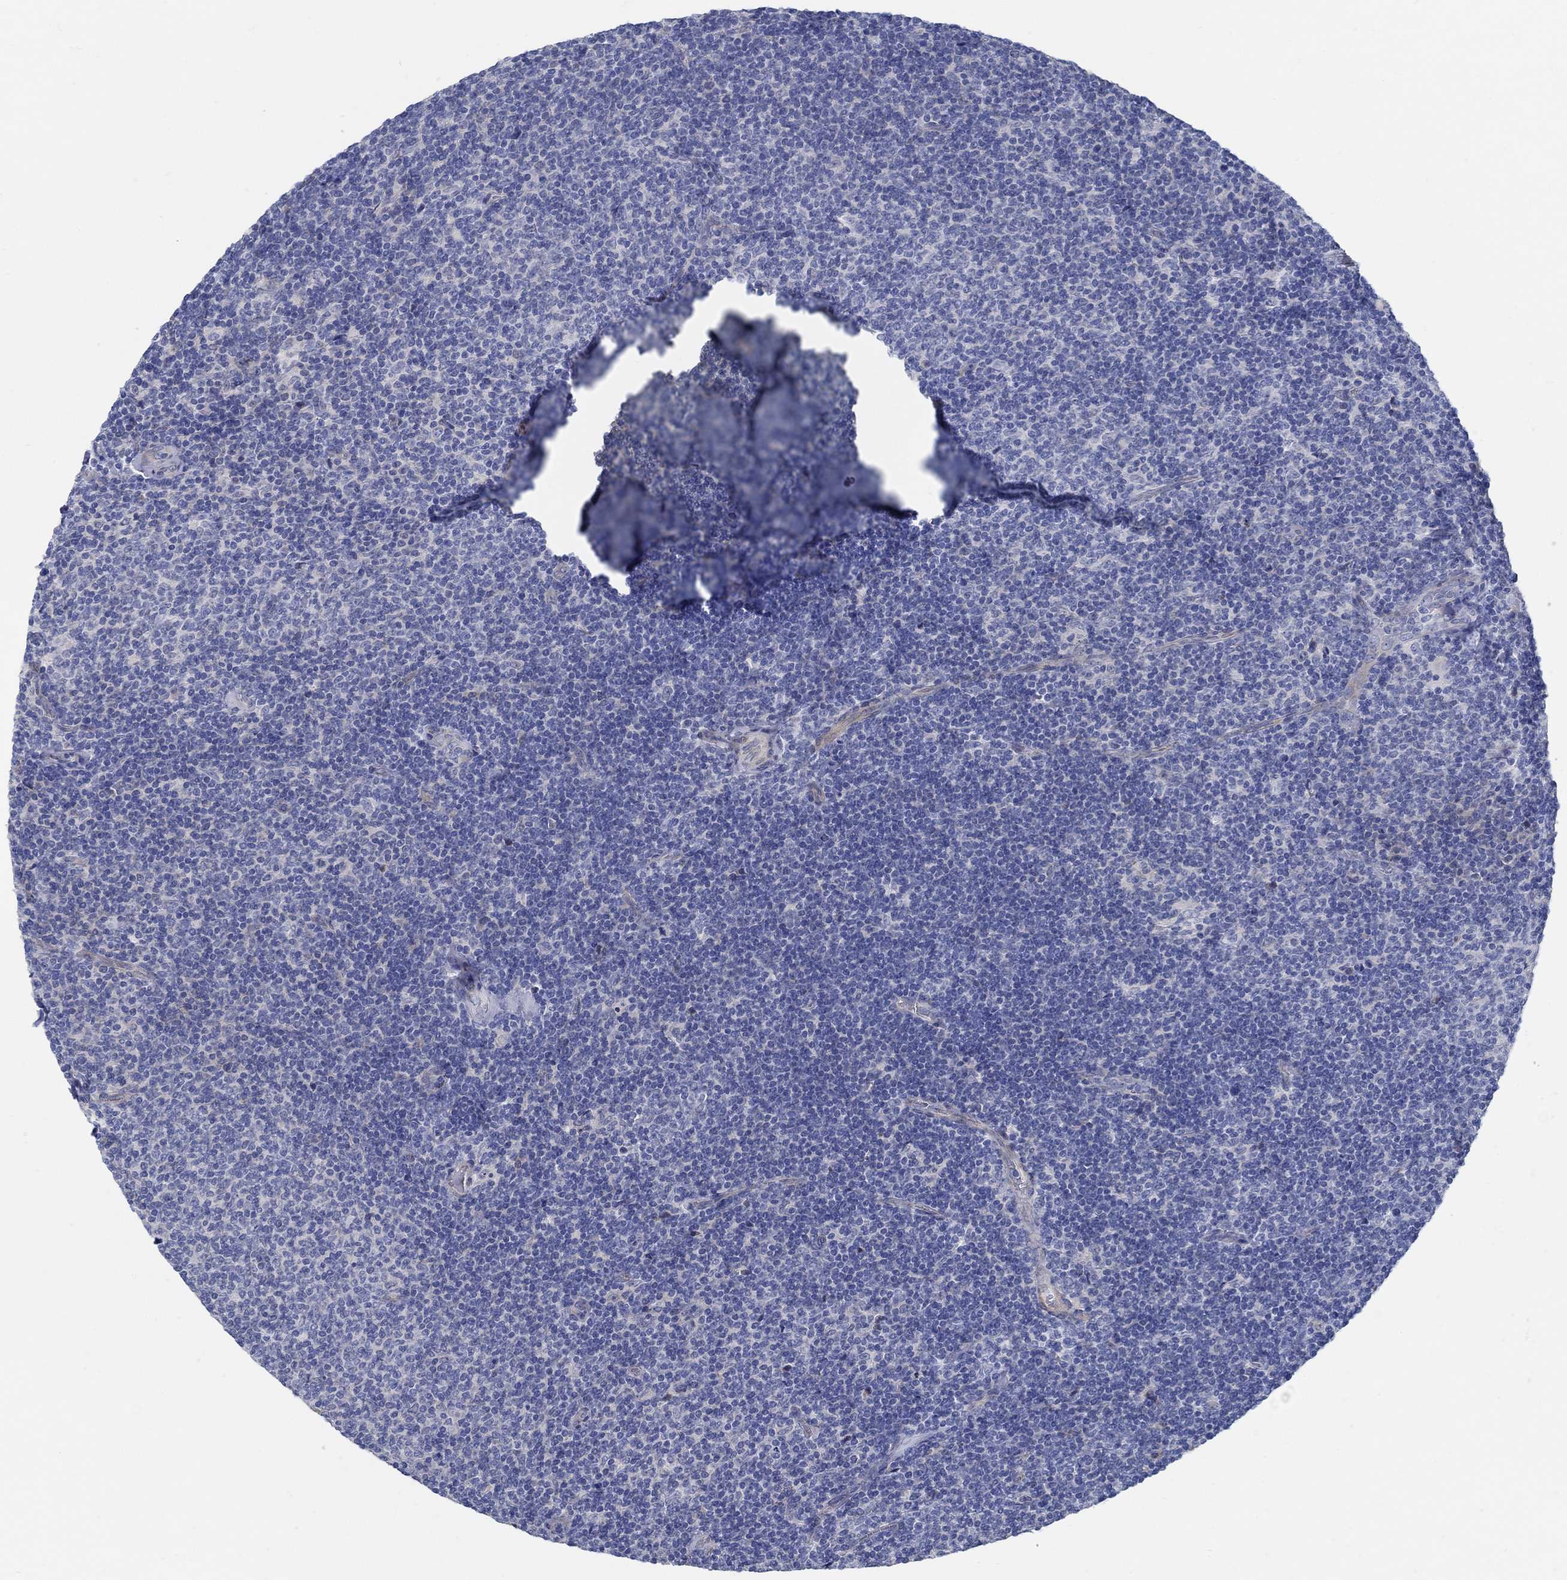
{"staining": {"intensity": "negative", "quantity": "none", "location": "none"}, "tissue": "lymphoma", "cell_type": "Tumor cells", "image_type": "cancer", "snomed": [{"axis": "morphology", "description": "Malignant lymphoma, non-Hodgkin's type, Low grade"}, {"axis": "topography", "description": "Lymph node"}], "caption": "There is no significant expression in tumor cells of malignant lymphoma, non-Hodgkin's type (low-grade).", "gene": "C15orf39", "patient": {"sex": "male", "age": 52}}